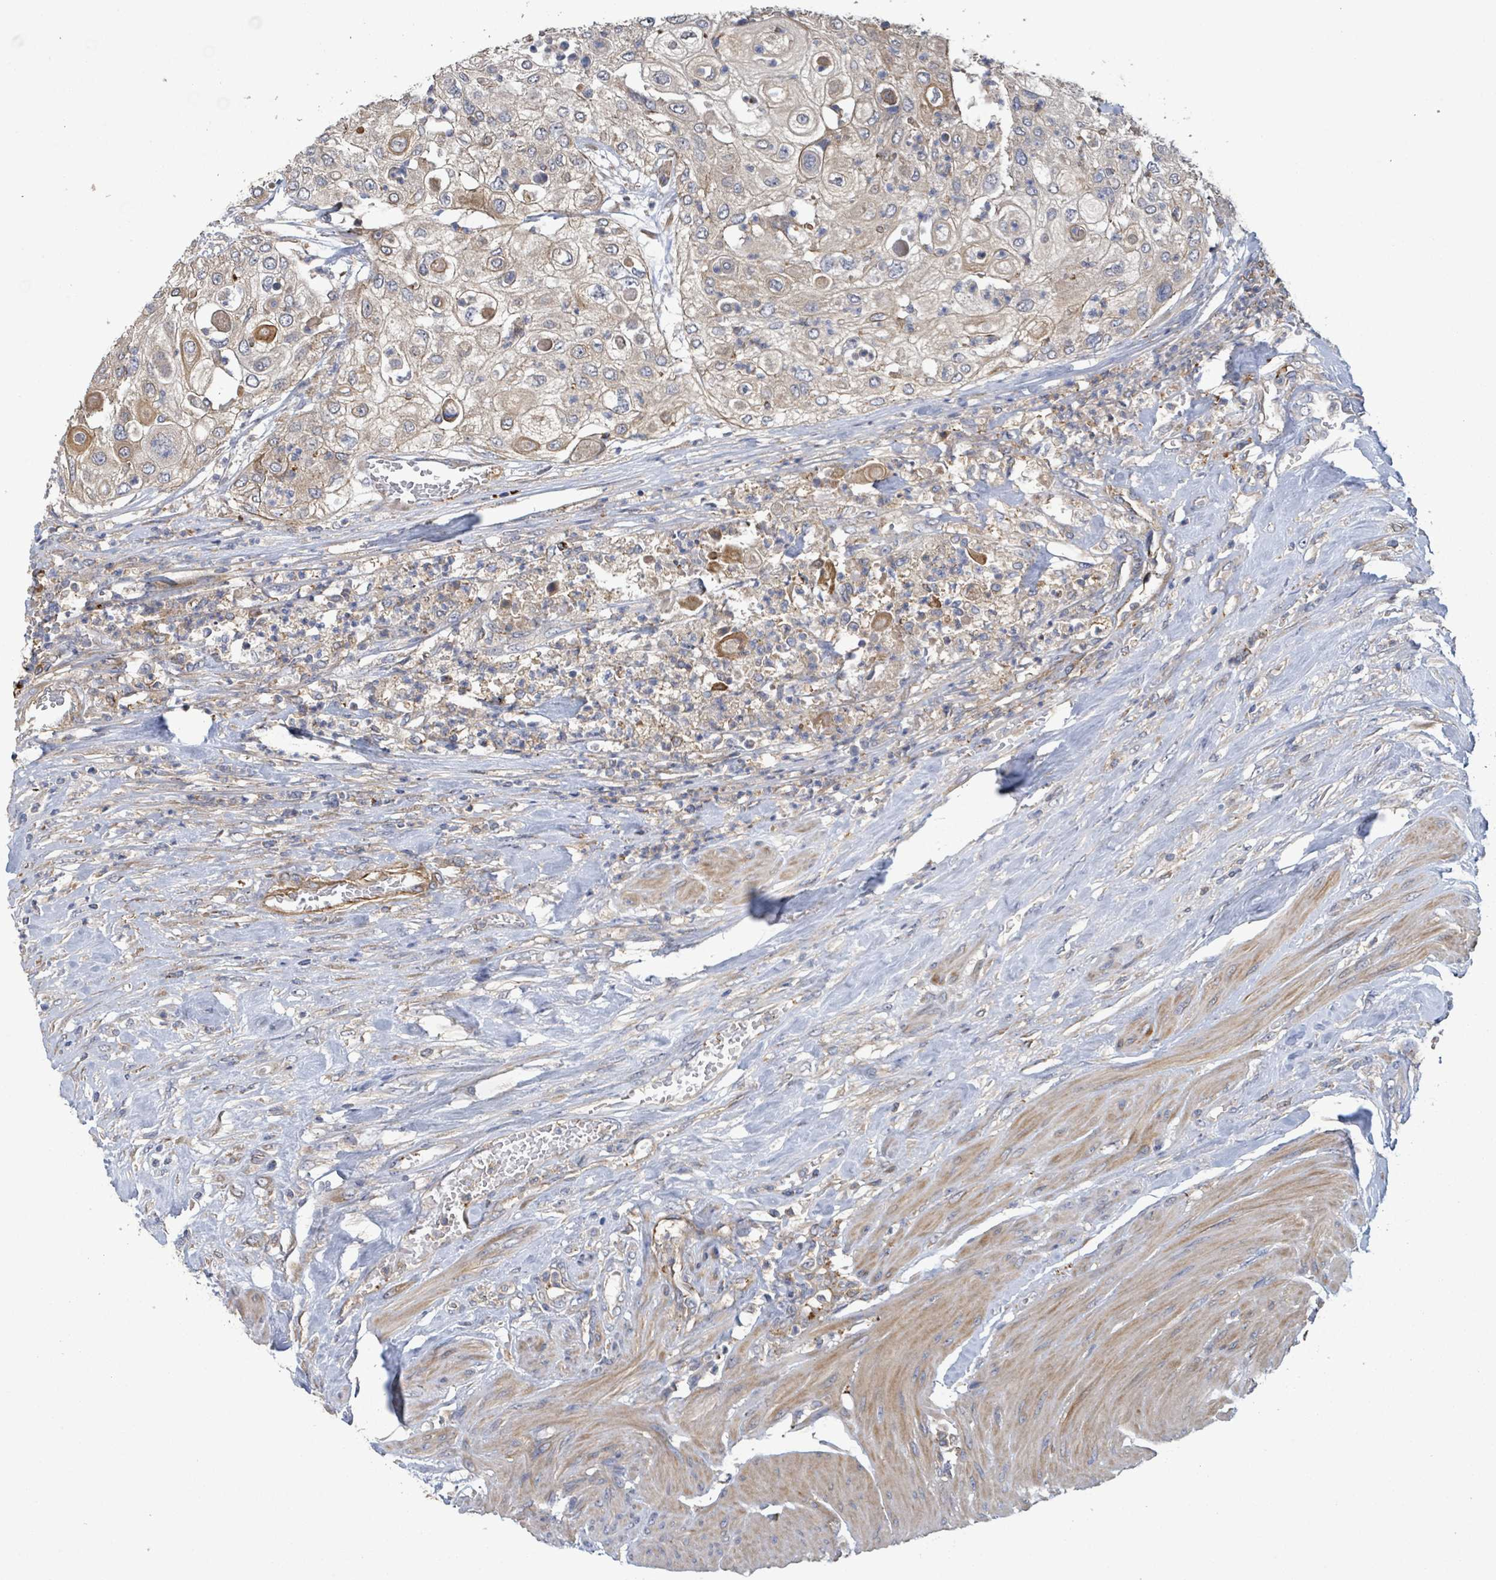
{"staining": {"intensity": "weak", "quantity": ">75%", "location": "cytoplasmic/membranous"}, "tissue": "urothelial cancer", "cell_type": "Tumor cells", "image_type": "cancer", "snomed": [{"axis": "morphology", "description": "Urothelial carcinoma, High grade"}, {"axis": "topography", "description": "Urinary bladder"}], "caption": "The histopathology image displays immunohistochemical staining of high-grade urothelial carcinoma. There is weak cytoplasmic/membranous positivity is present in about >75% of tumor cells.", "gene": "PLAAT1", "patient": {"sex": "female", "age": 79}}